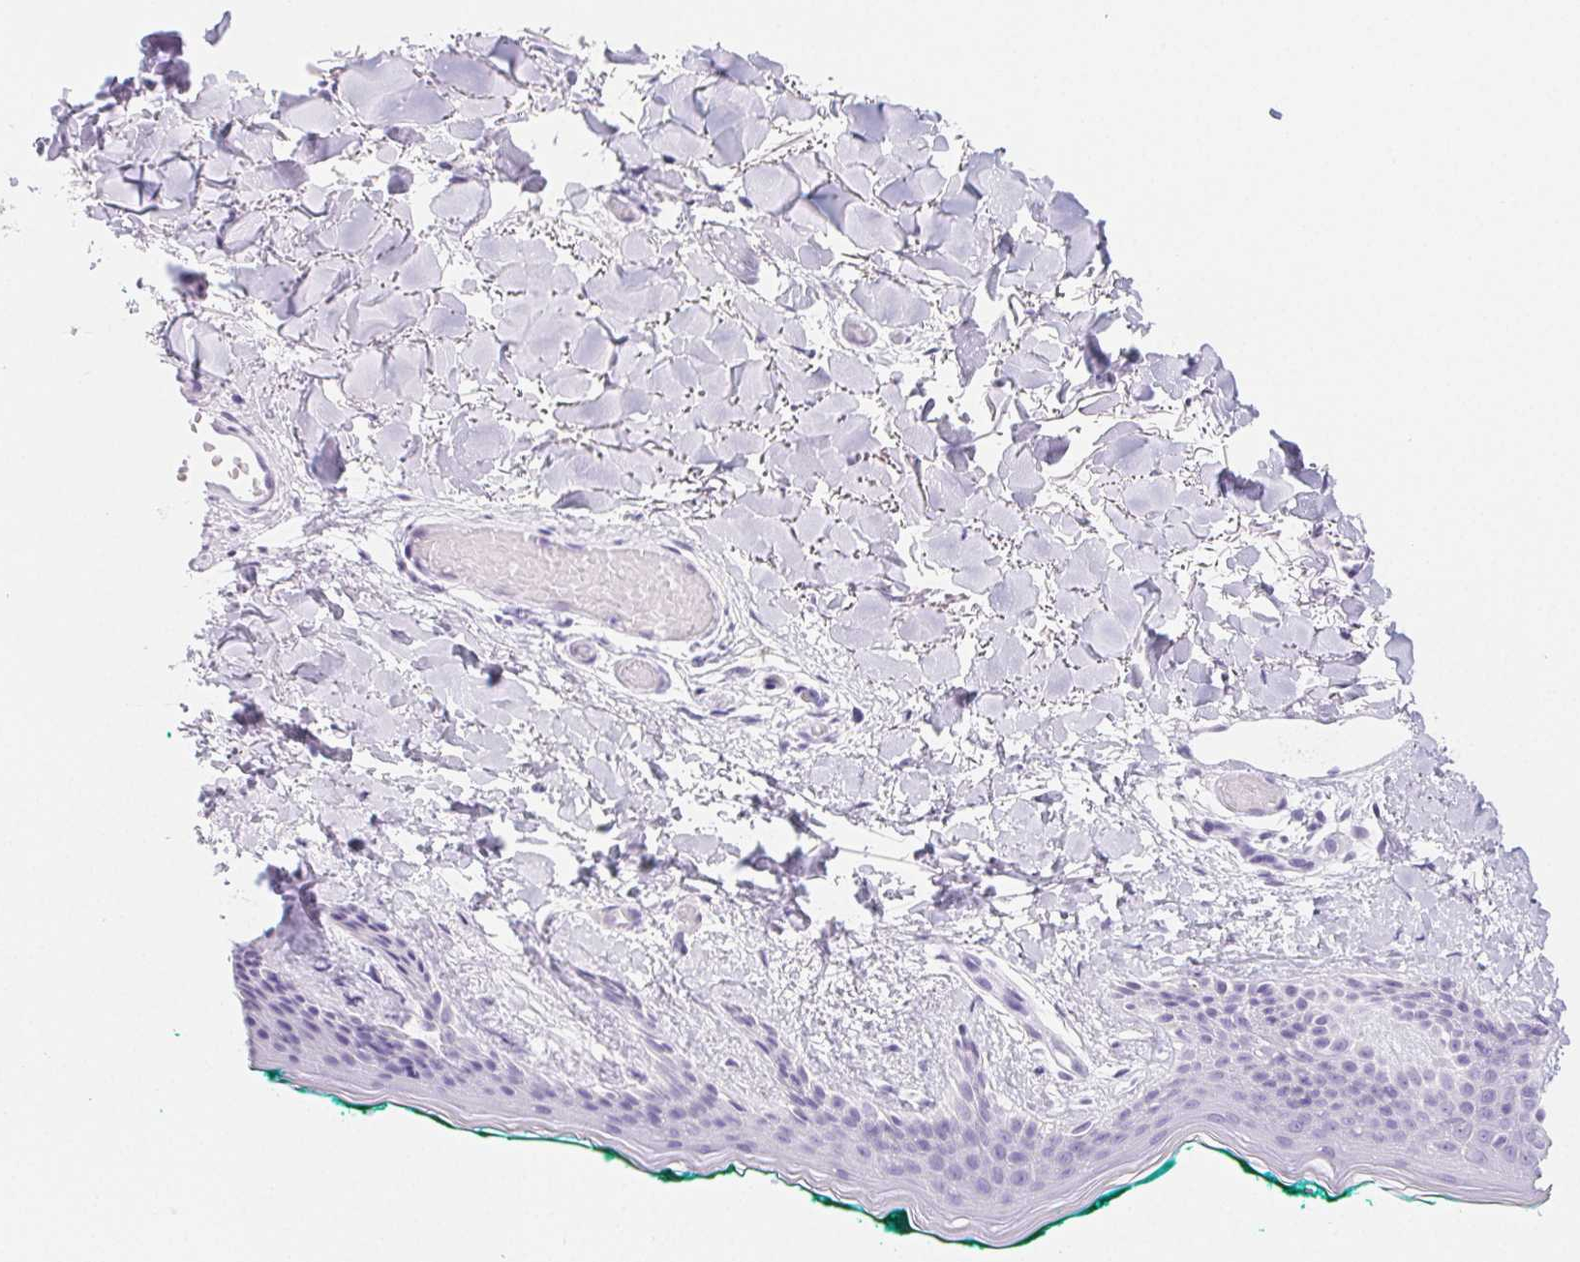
{"staining": {"intensity": "negative", "quantity": "none", "location": "none"}, "tissue": "skin", "cell_type": "Fibroblasts", "image_type": "normal", "snomed": [{"axis": "morphology", "description": "Normal tissue, NOS"}, {"axis": "topography", "description": "Skin"}], "caption": "High power microscopy image of an immunohistochemistry (IHC) micrograph of benign skin, revealing no significant staining in fibroblasts.", "gene": "ST8SIA3", "patient": {"sex": "female", "age": 34}}